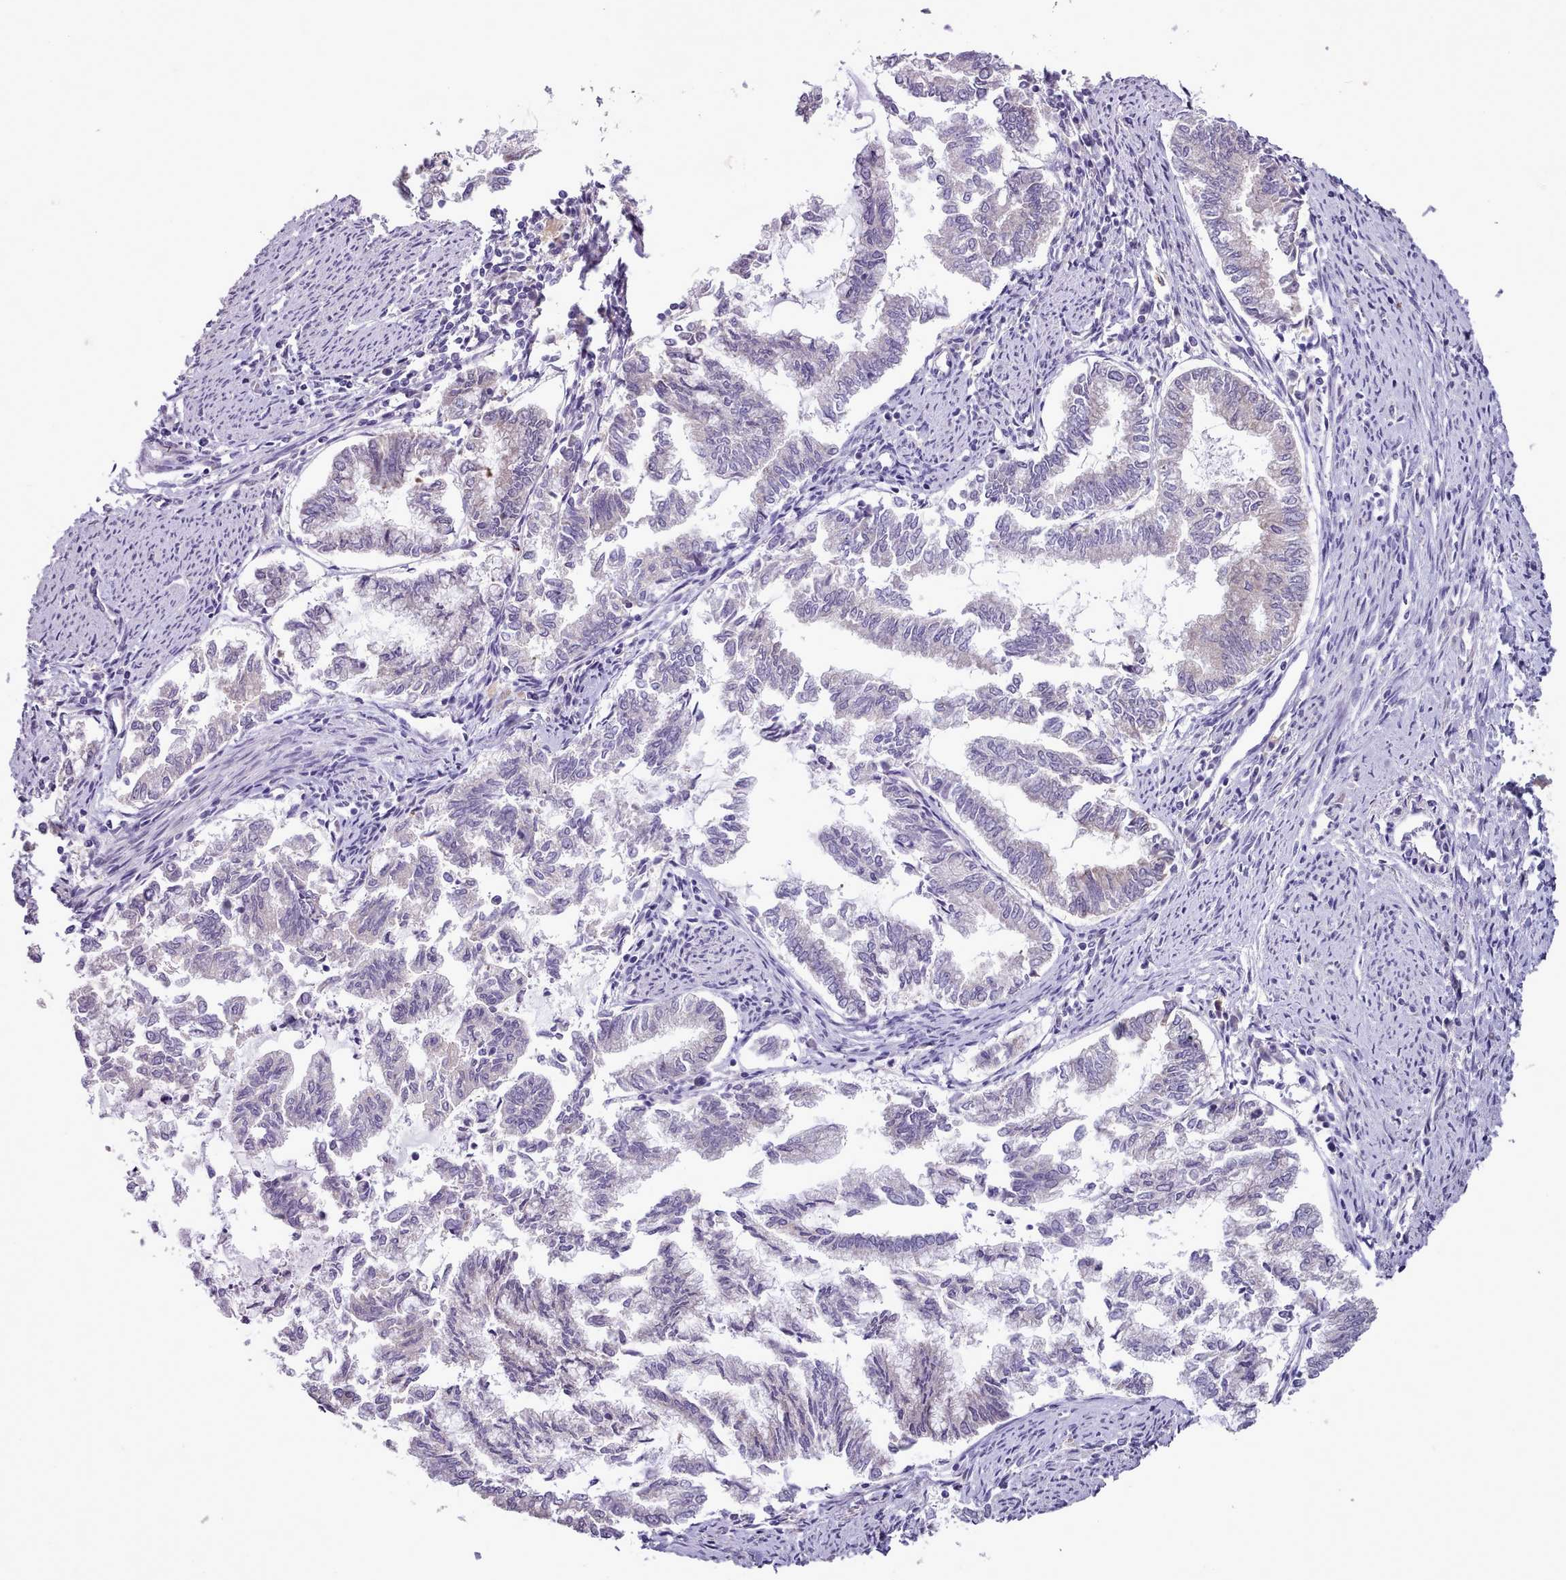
{"staining": {"intensity": "negative", "quantity": "none", "location": "none"}, "tissue": "endometrial cancer", "cell_type": "Tumor cells", "image_type": "cancer", "snomed": [{"axis": "morphology", "description": "Adenocarcinoma, NOS"}, {"axis": "topography", "description": "Endometrium"}], "caption": "This is an immunohistochemistry micrograph of endometrial cancer (adenocarcinoma). There is no positivity in tumor cells.", "gene": "SETX", "patient": {"sex": "female", "age": 79}}